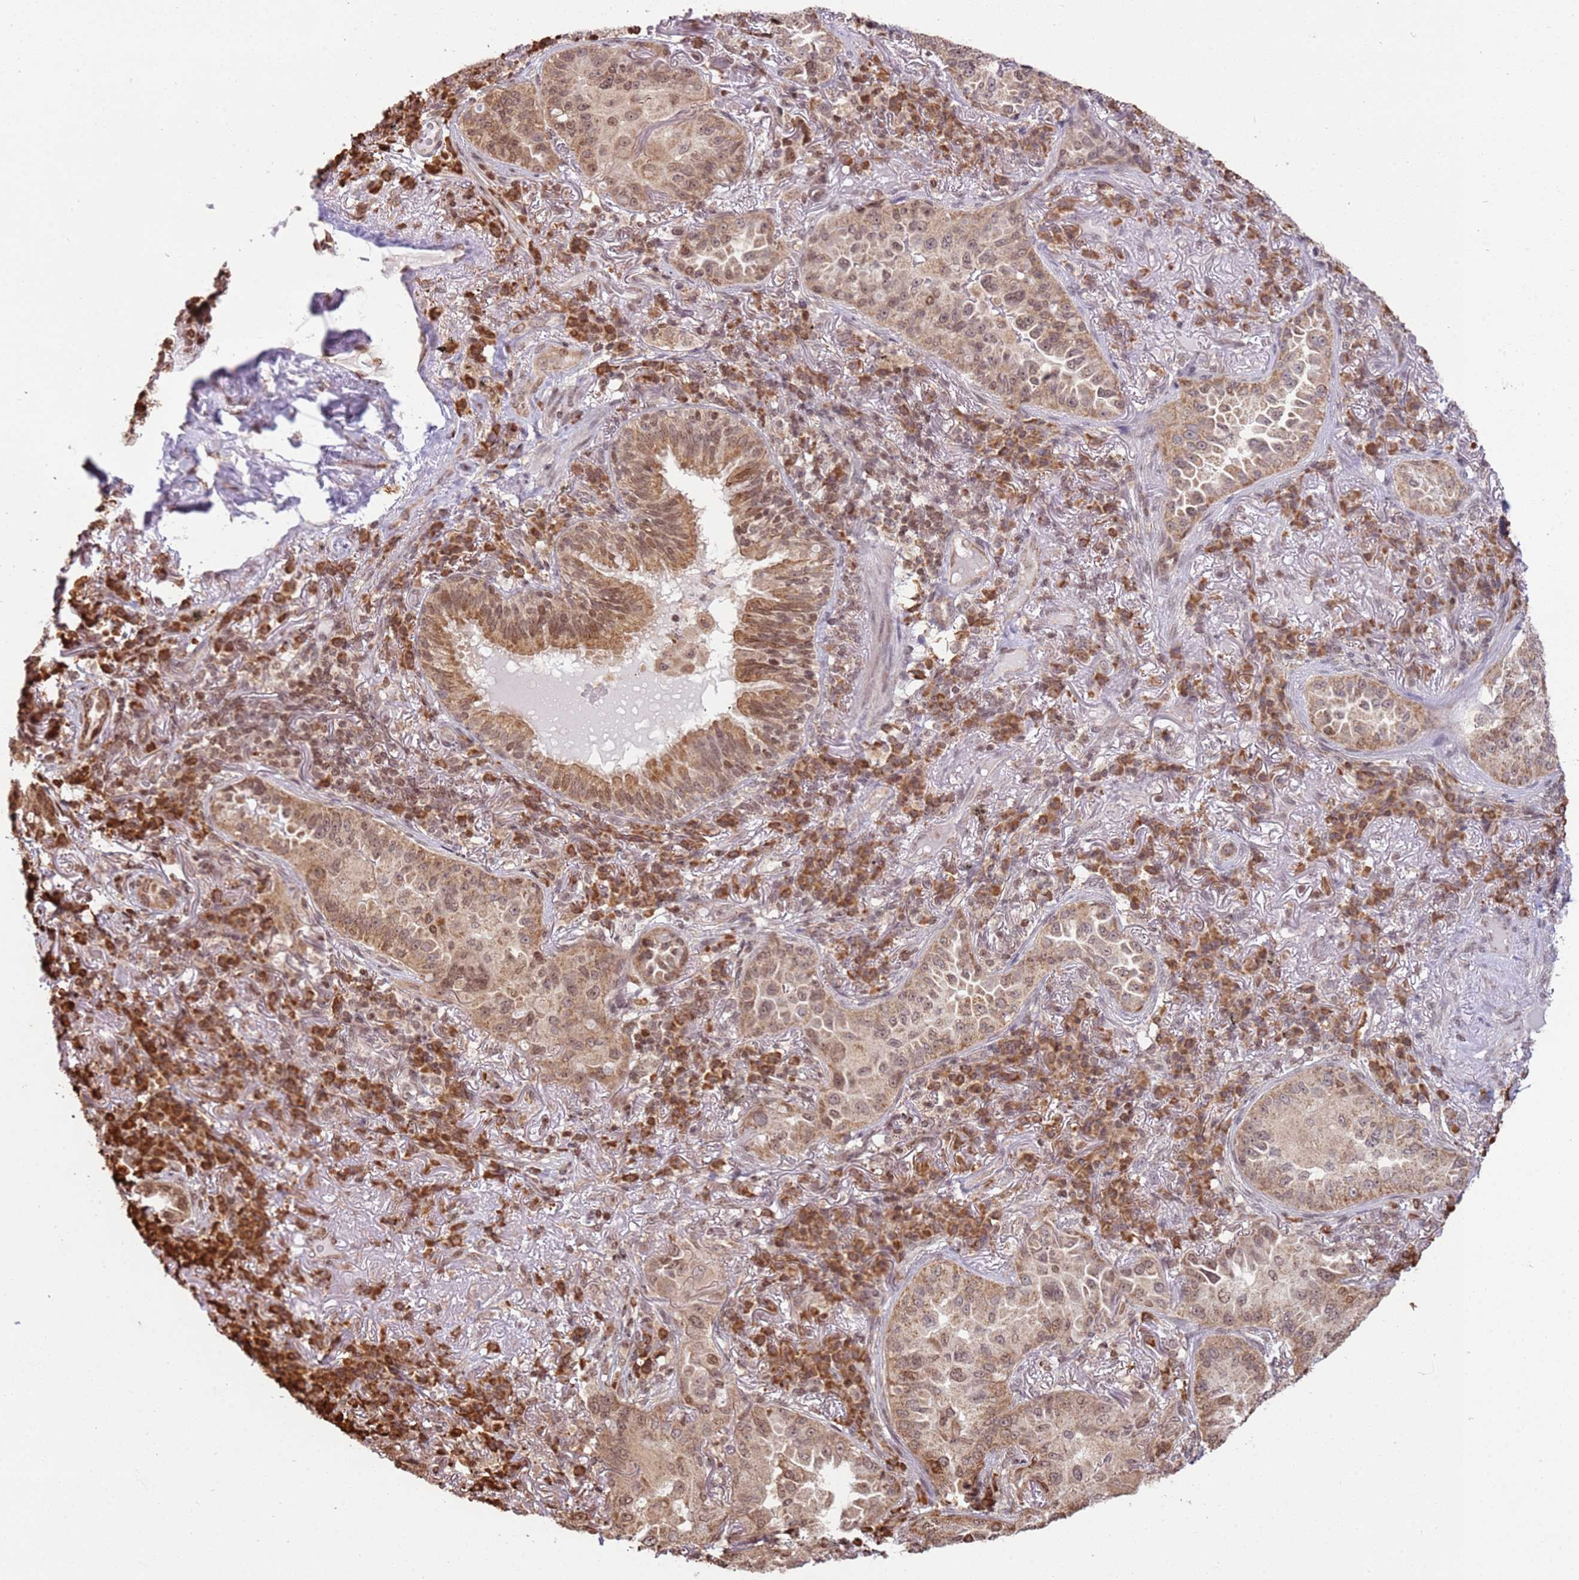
{"staining": {"intensity": "moderate", "quantity": ">75%", "location": "cytoplasmic/membranous"}, "tissue": "lung cancer", "cell_type": "Tumor cells", "image_type": "cancer", "snomed": [{"axis": "morphology", "description": "Adenocarcinoma, NOS"}, {"axis": "topography", "description": "Lung"}], "caption": "Immunohistochemical staining of human lung adenocarcinoma exhibits medium levels of moderate cytoplasmic/membranous positivity in approximately >75% of tumor cells. The staining was performed using DAB (3,3'-diaminobenzidine) to visualize the protein expression in brown, while the nuclei were stained in blue with hematoxylin (Magnification: 20x).", "gene": "SCAF1", "patient": {"sex": "female", "age": 69}}